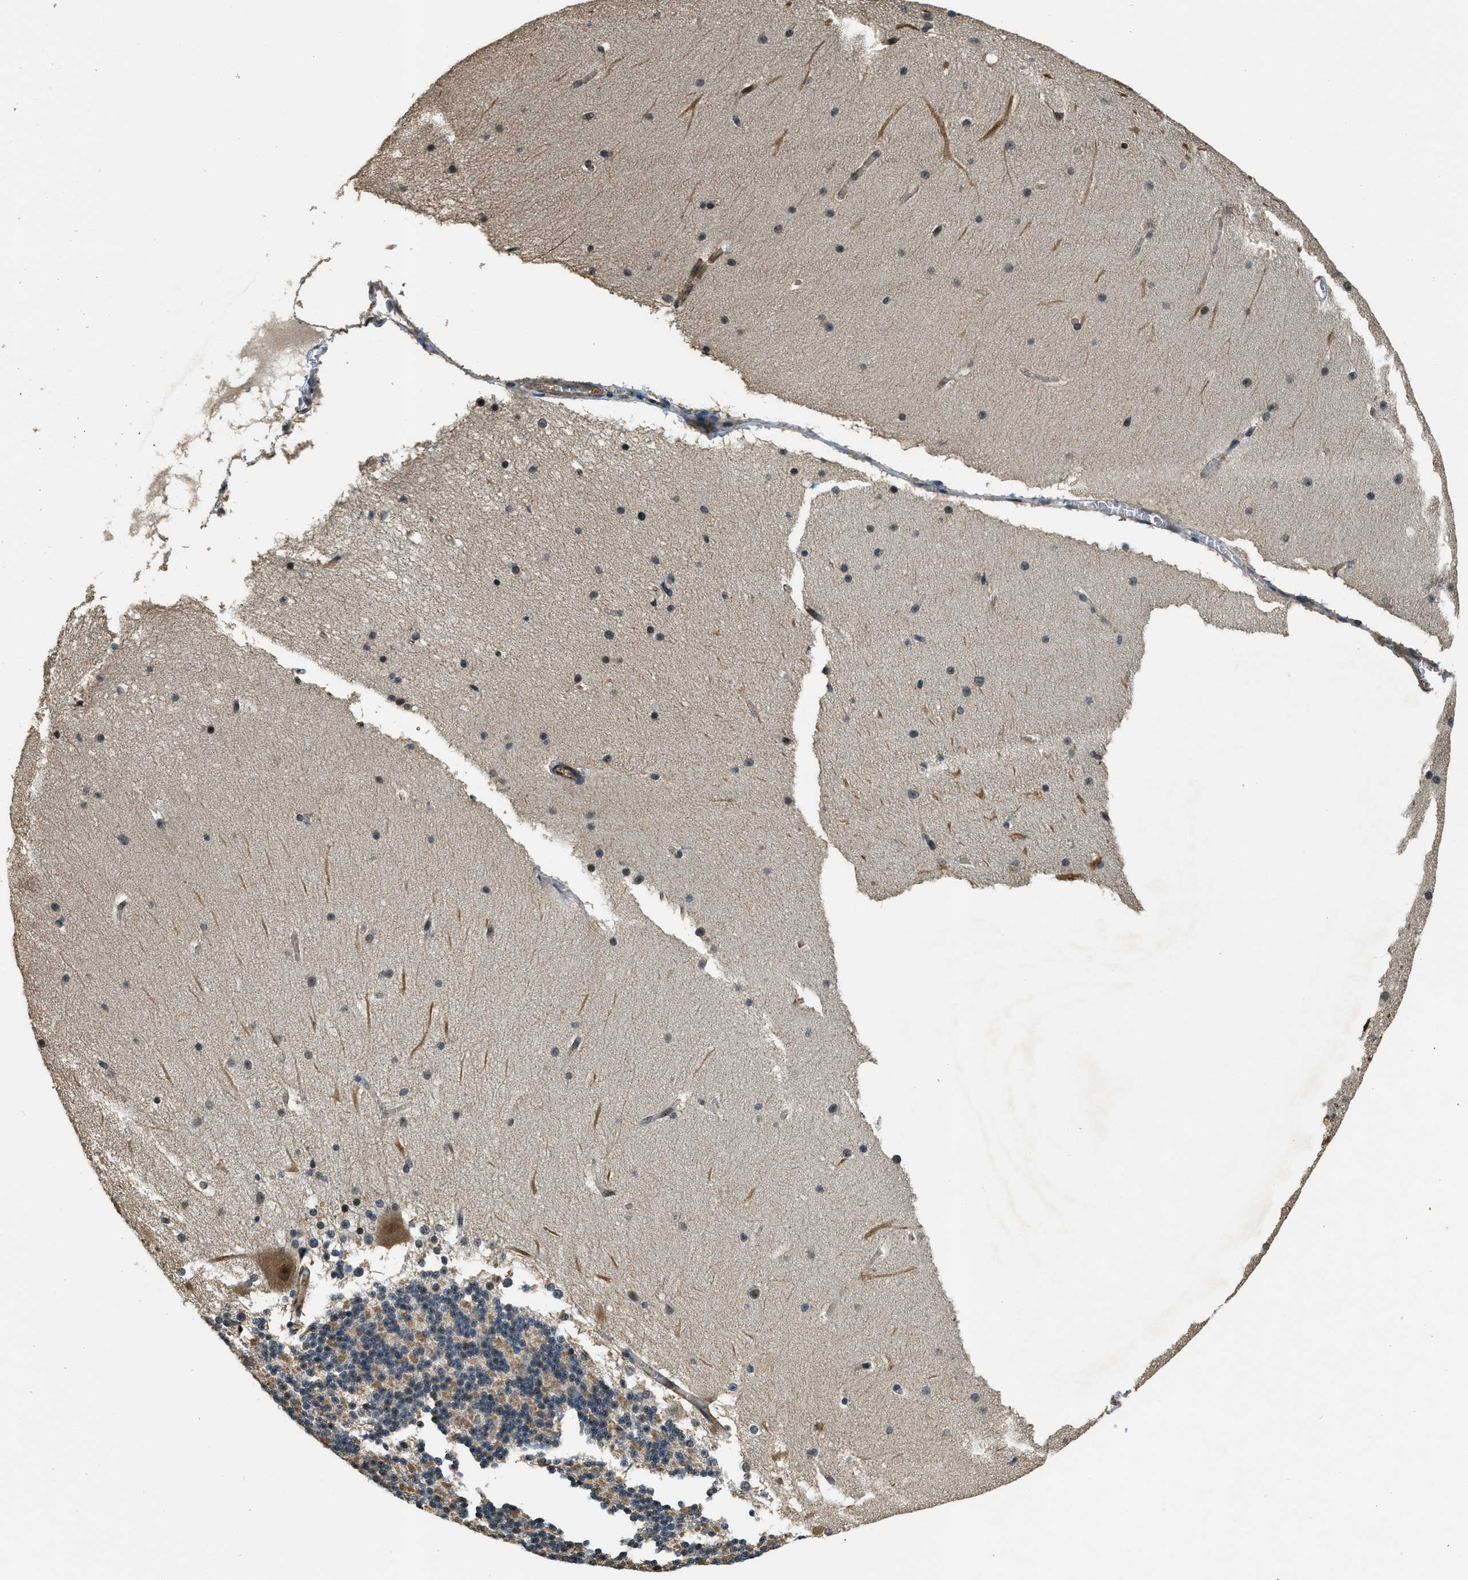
{"staining": {"intensity": "moderate", "quantity": "25%-75%", "location": "cytoplasmic/membranous"}, "tissue": "cerebellum", "cell_type": "Cells in granular layer", "image_type": "normal", "snomed": [{"axis": "morphology", "description": "Normal tissue, NOS"}, {"axis": "topography", "description": "Cerebellum"}], "caption": "Cerebellum was stained to show a protein in brown. There is medium levels of moderate cytoplasmic/membranous positivity in approximately 25%-75% of cells in granular layer. Immunohistochemistry stains the protein of interest in brown and the nuclei are stained blue.", "gene": "MED21", "patient": {"sex": "female", "age": 19}}